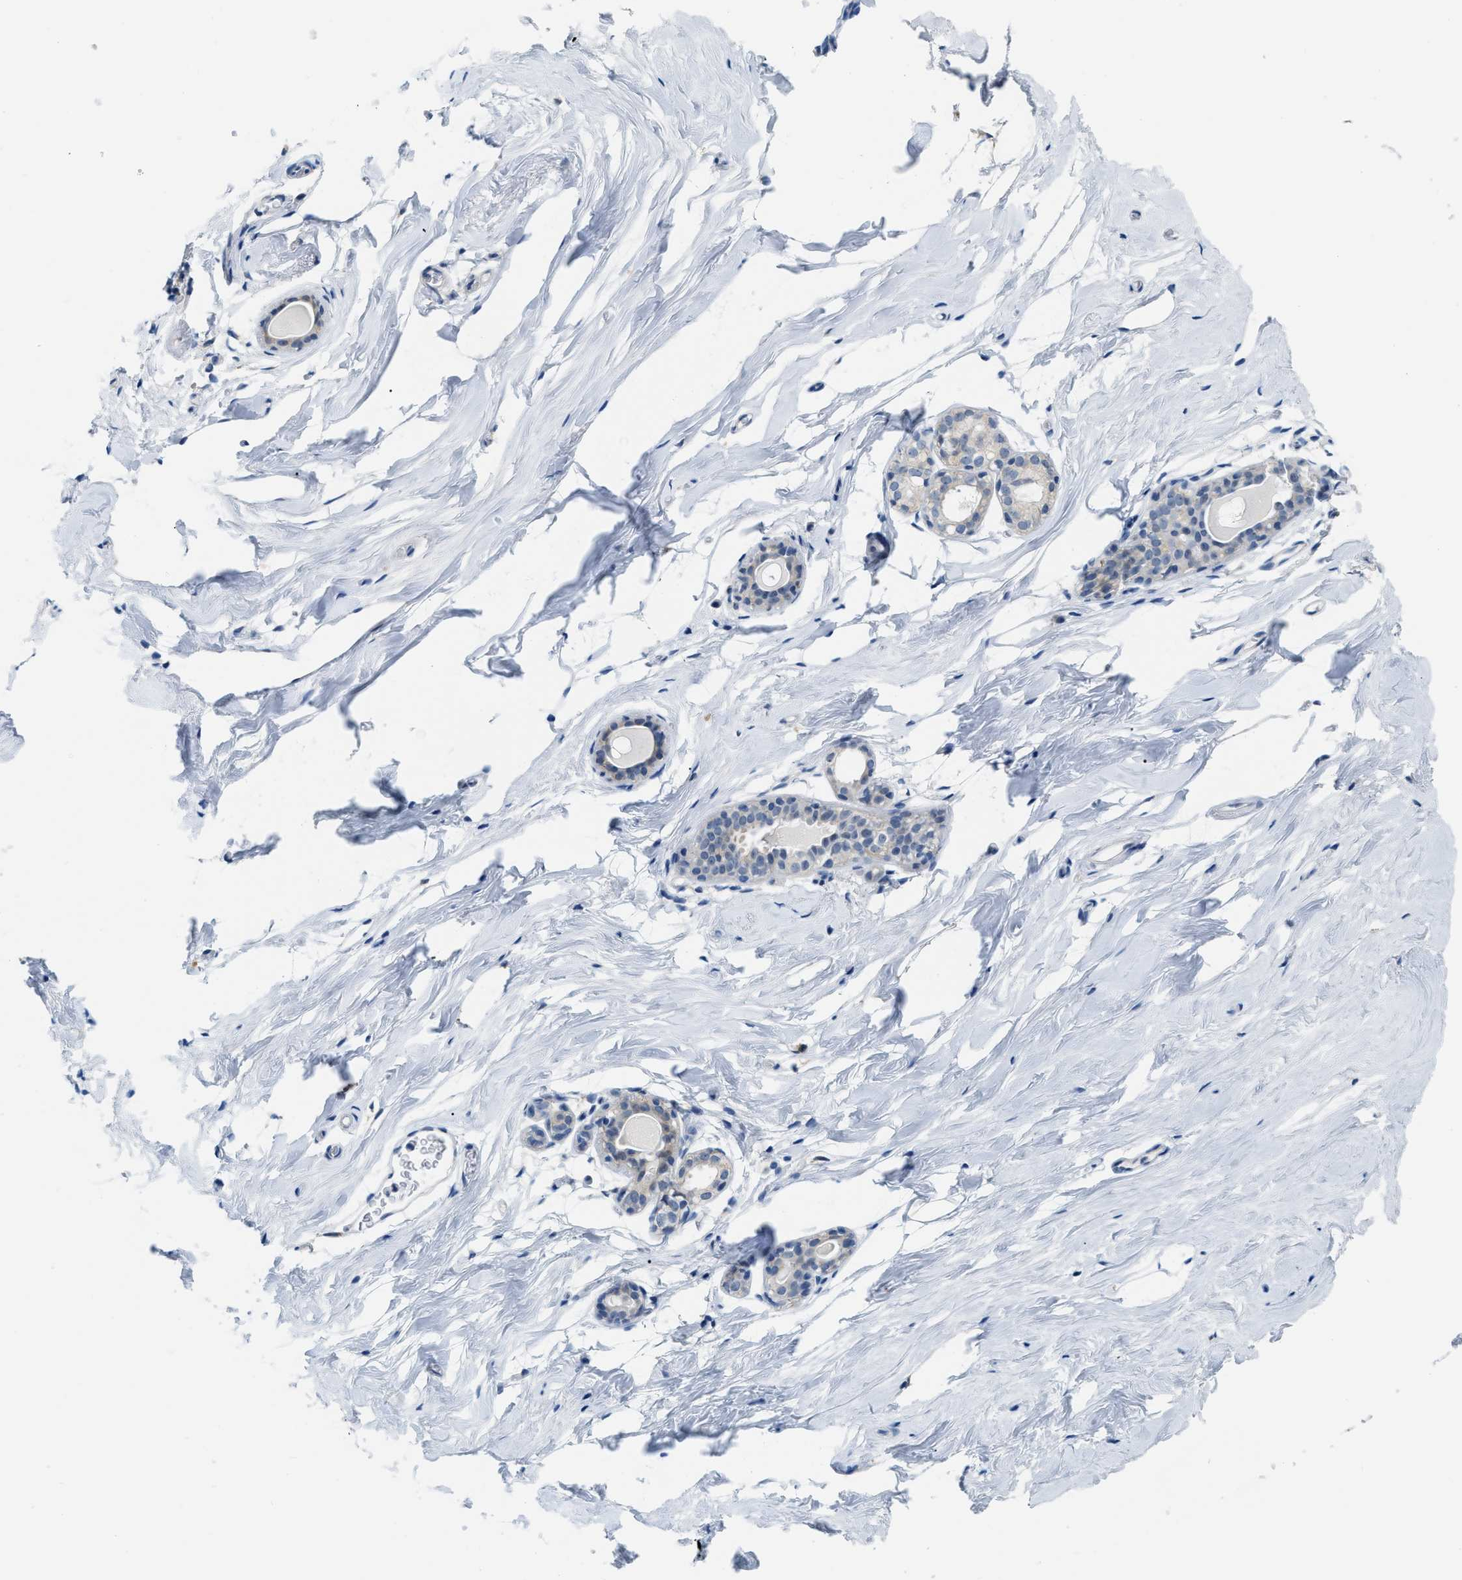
{"staining": {"intensity": "negative", "quantity": "none", "location": "none"}, "tissue": "breast", "cell_type": "Adipocytes", "image_type": "normal", "snomed": [{"axis": "morphology", "description": "Normal tissue, NOS"}, {"axis": "topography", "description": "Breast"}], "caption": "A histopathology image of human breast is negative for staining in adipocytes. (Immunohistochemistry, brightfield microscopy, high magnification).", "gene": "PHRF1", "patient": {"sex": "female", "age": 62}}